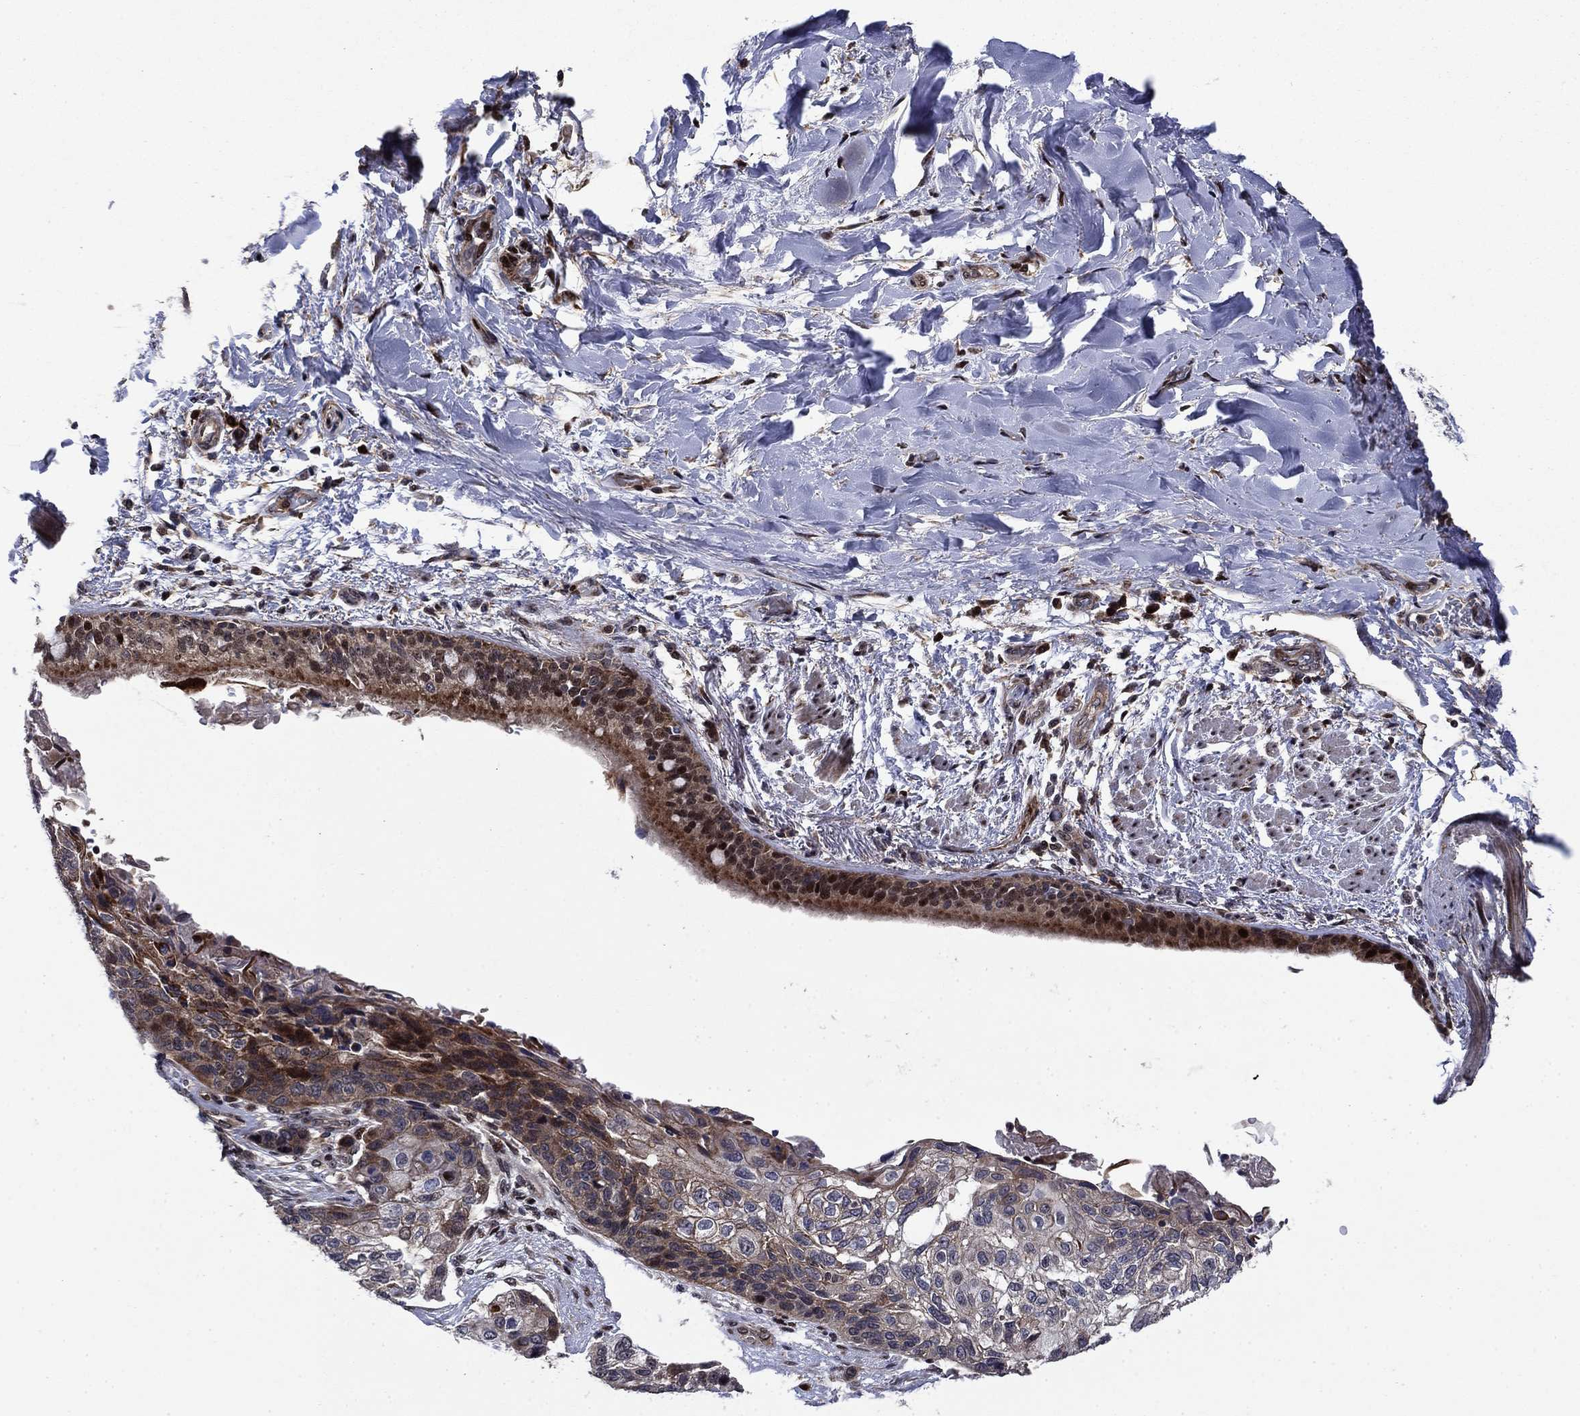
{"staining": {"intensity": "moderate", "quantity": "25%-75%", "location": "cytoplasmic/membranous,nuclear"}, "tissue": "lung cancer", "cell_type": "Tumor cells", "image_type": "cancer", "snomed": [{"axis": "morphology", "description": "Squamous cell carcinoma, NOS"}, {"axis": "topography", "description": "Lung"}], "caption": "This photomicrograph shows immunohistochemistry staining of squamous cell carcinoma (lung), with medium moderate cytoplasmic/membranous and nuclear positivity in approximately 25%-75% of tumor cells.", "gene": "AGTPBP1", "patient": {"sex": "male", "age": 69}}